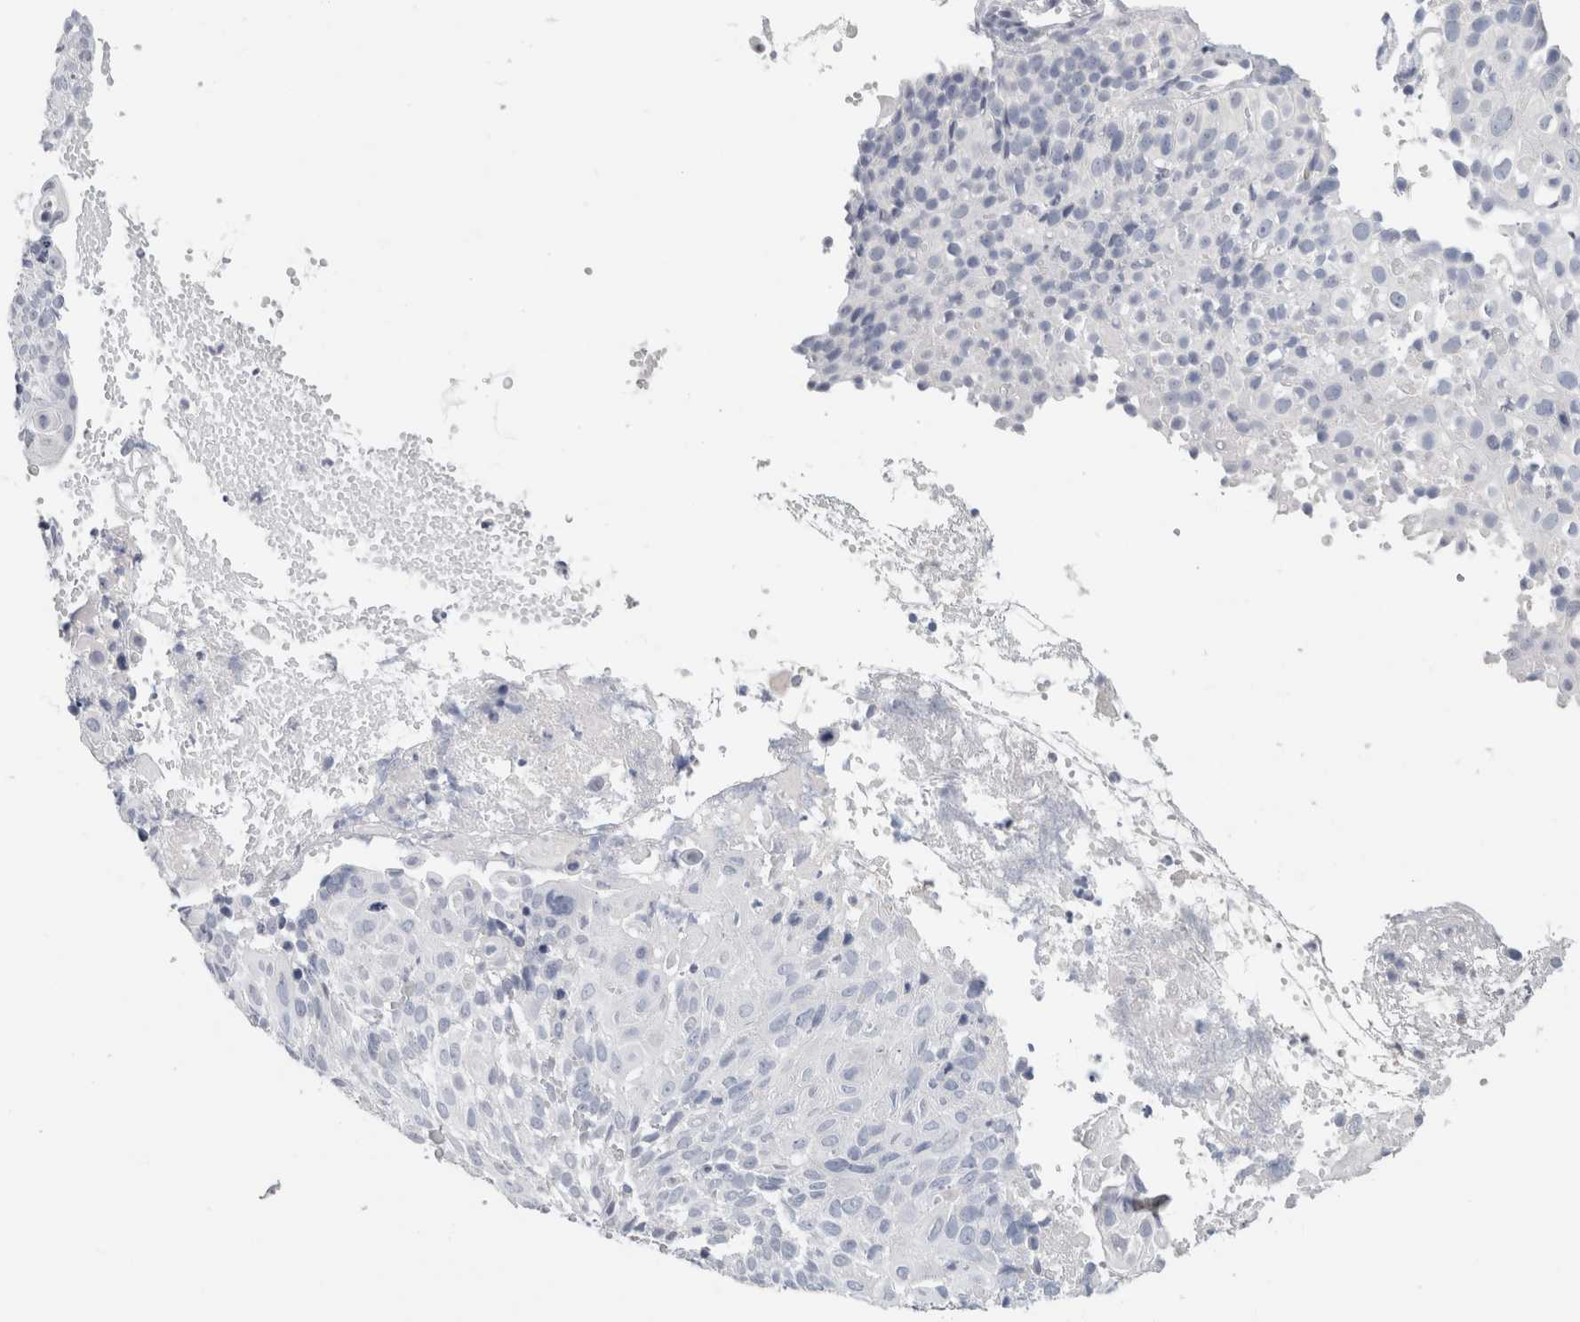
{"staining": {"intensity": "negative", "quantity": "none", "location": "none"}, "tissue": "cervical cancer", "cell_type": "Tumor cells", "image_type": "cancer", "snomed": [{"axis": "morphology", "description": "Squamous cell carcinoma, NOS"}, {"axis": "topography", "description": "Cervix"}], "caption": "Cervical cancer stained for a protein using IHC shows no expression tumor cells.", "gene": "BCAN", "patient": {"sex": "female", "age": 74}}